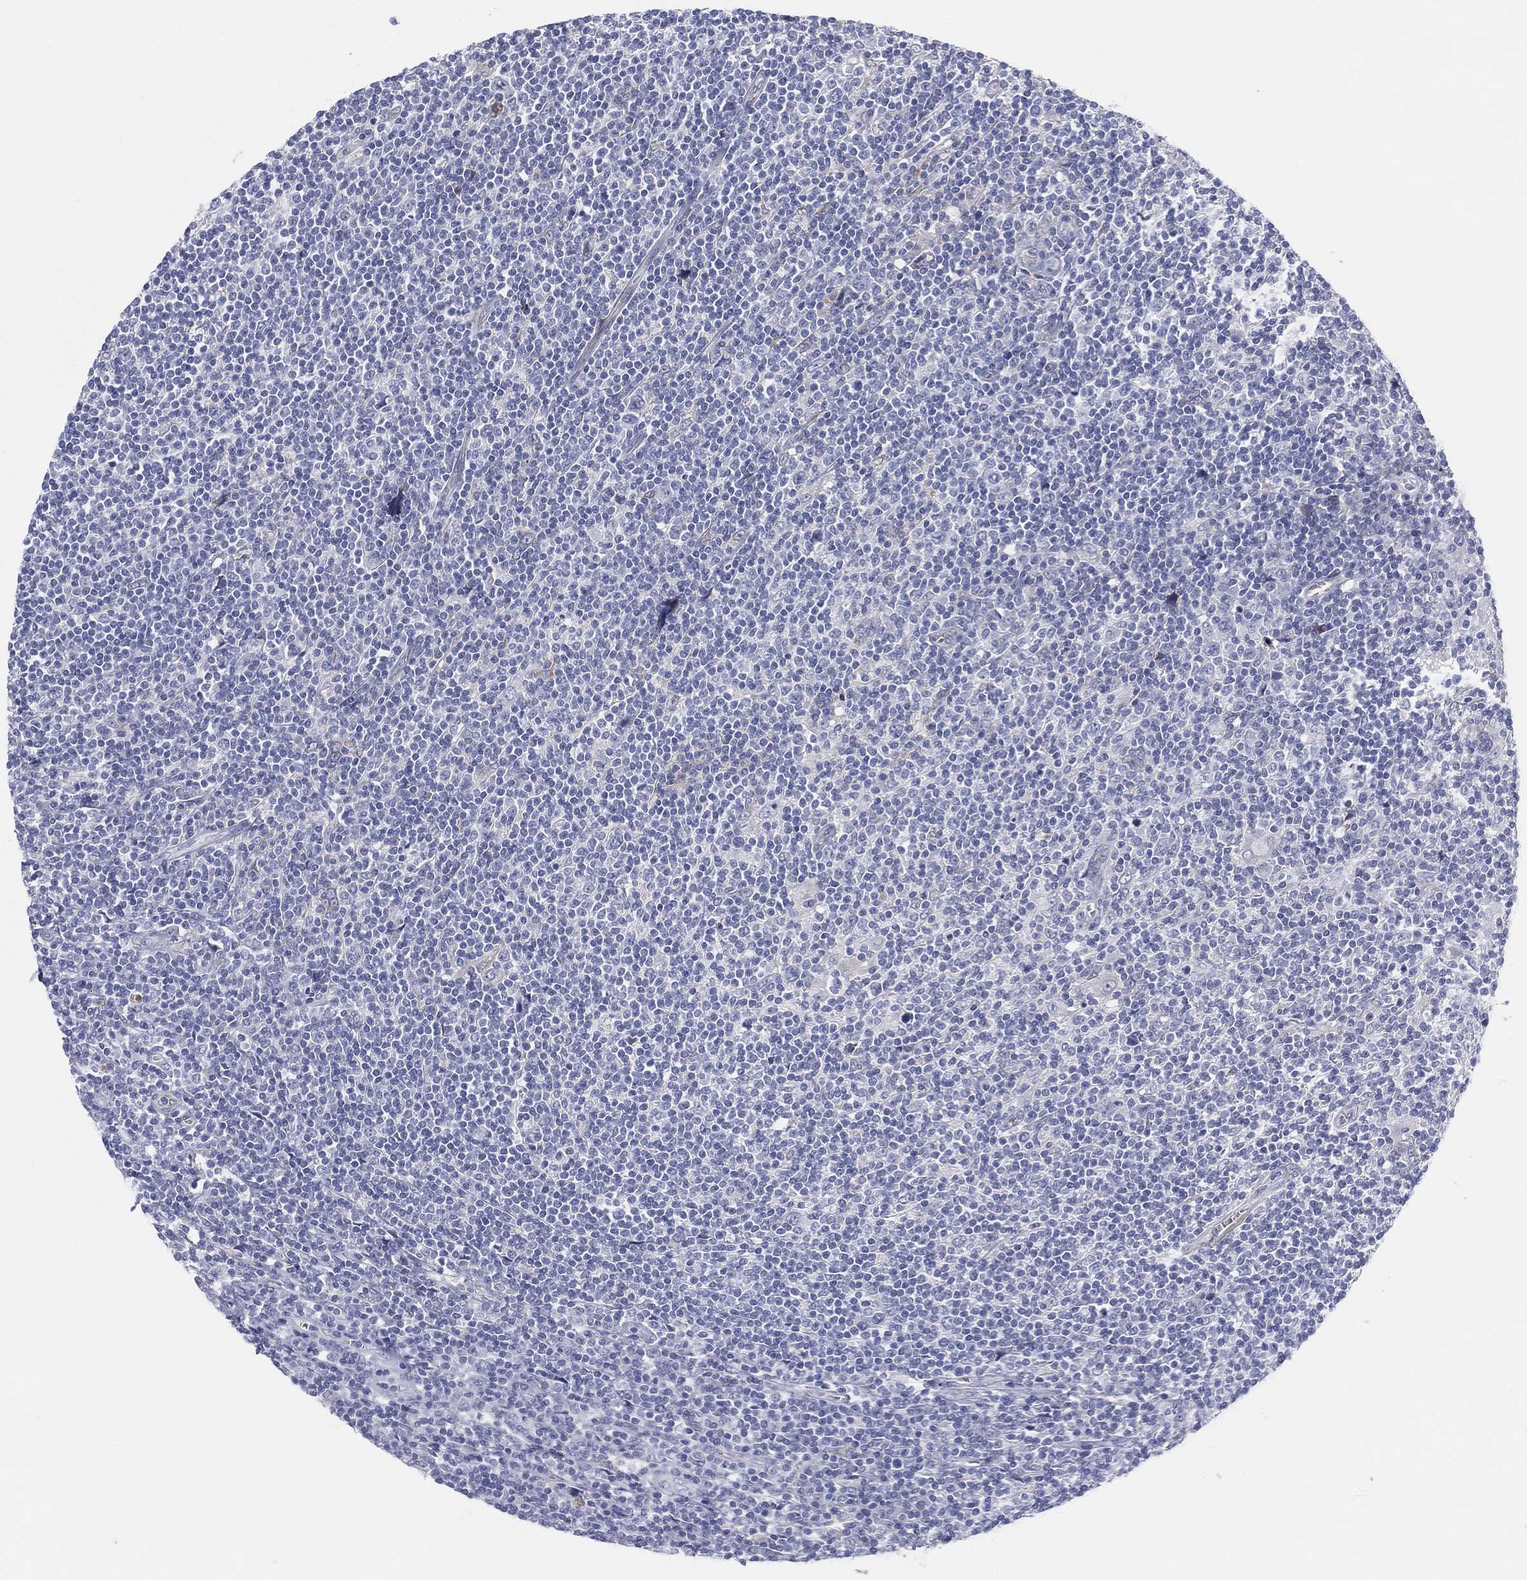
{"staining": {"intensity": "negative", "quantity": "none", "location": "none"}, "tissue": "lymphoma", "cell_type": "Tumor cells", "image_type": "cancer", "snomed": [{"axis": "morphology", "description": "Hodgkin's disease, NOS"}, {"axis": "topography", "description": "Lymph node"}], "caption": "Hodgkin's disease was stained to show a protein in brown. There is no significant positivity in tumor cells. (Brightfield microscopy of DAB immunohistochemistry (IHC) at high magnification).", "gene": "MLF1", "patient": {"sex": "male", "age": 40}}